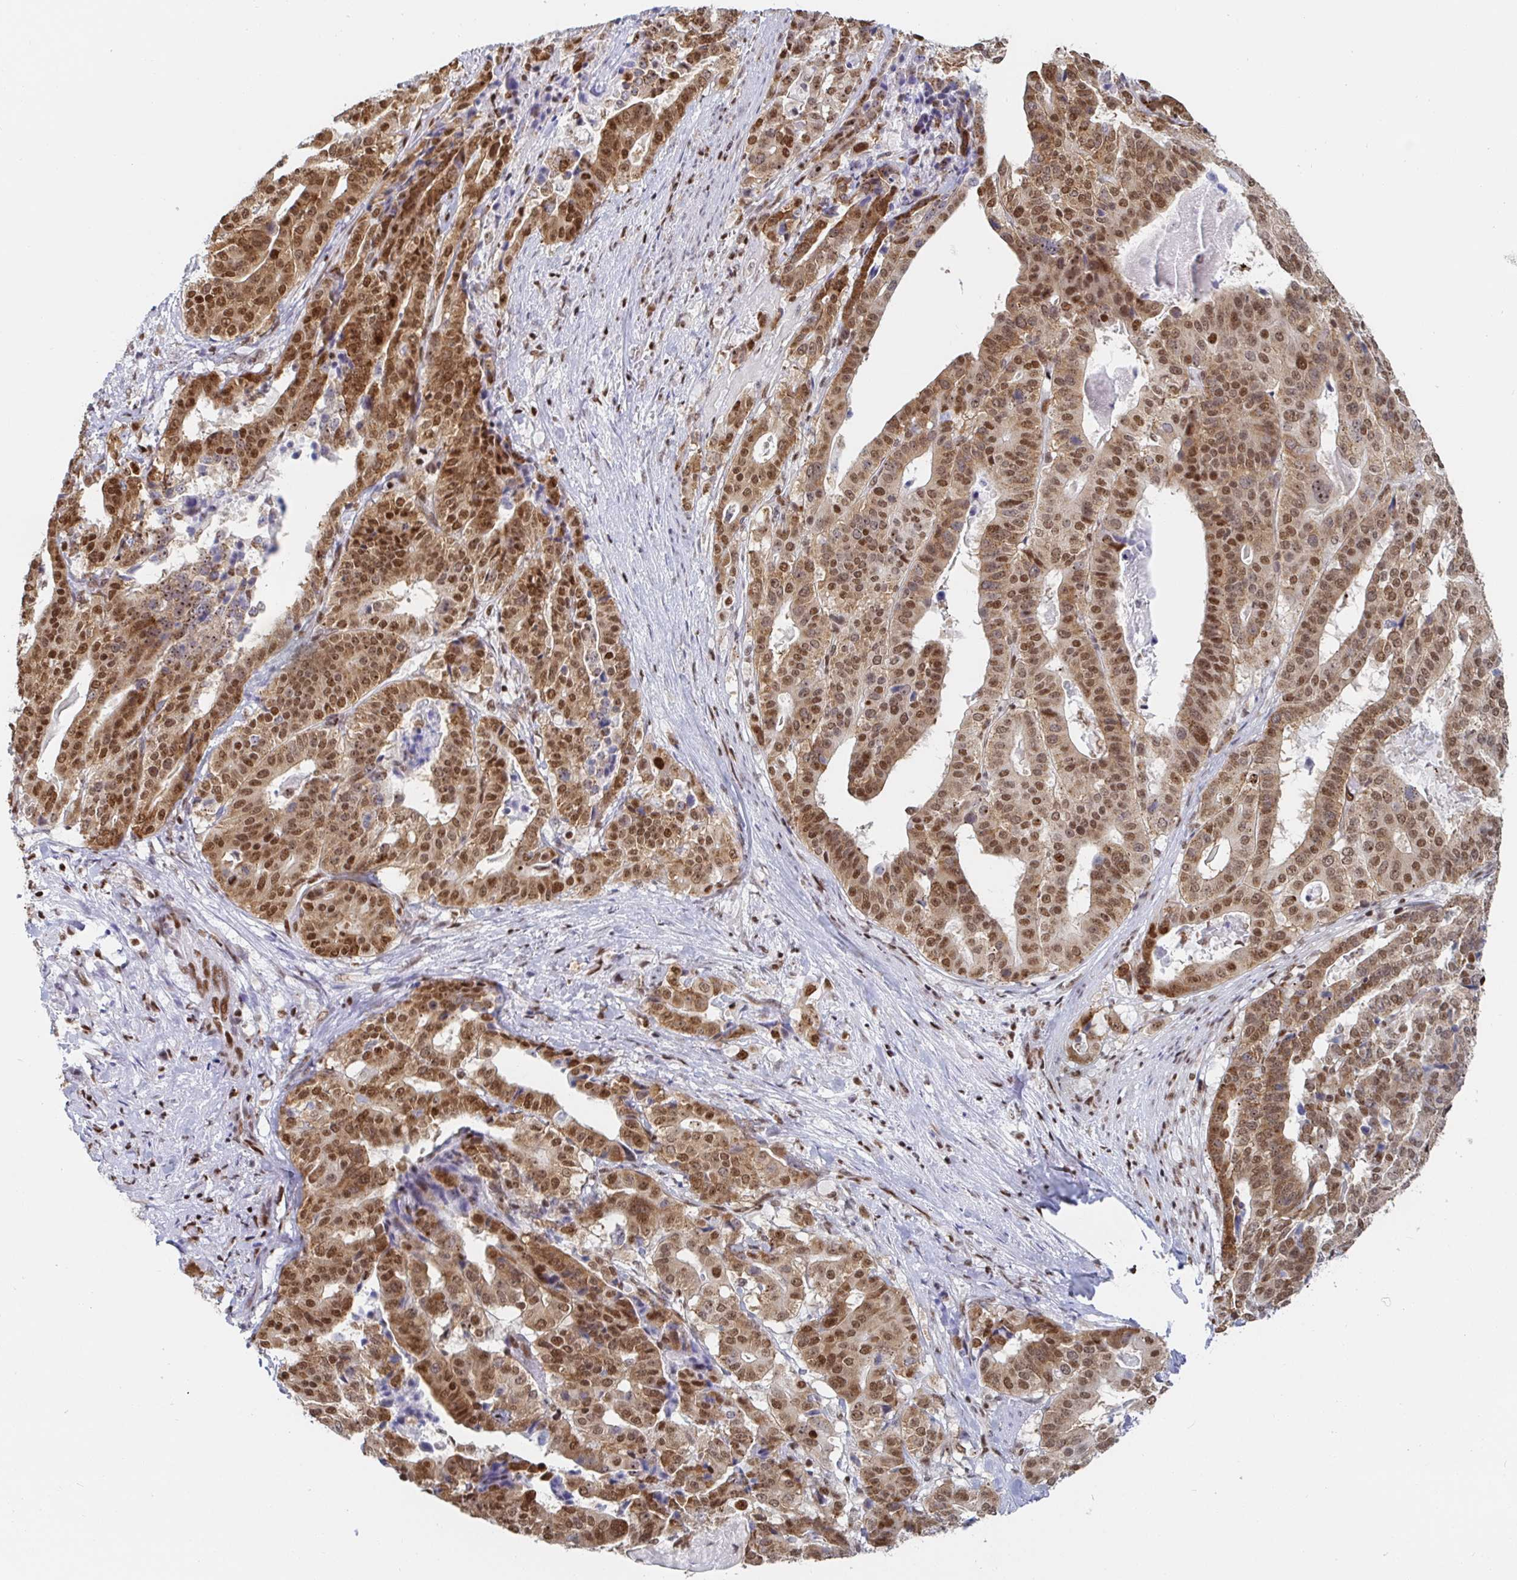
{"staining": {"intensity": "moderate", "quantity": ">75%", "location": "cytoplasmic/membranous,nuclear"}, "tissue": "stomach cancer", "cell_type": "Tumor cells", "image_type": "cancer", "snomed": [{"axis": "morphology", "description": "Adenocarcinoma, NOS"}, {"axis": "topography", "description": "Stomach"}], "caption": "The histopathology image demonstrates a brown stain indicating the presence of a protein in the cytoplasmic/membranous and nuclear of tumor cells in stomach cancer.", "gene": "EWSR1", "patient": {"sex": "male", "age": 48}}